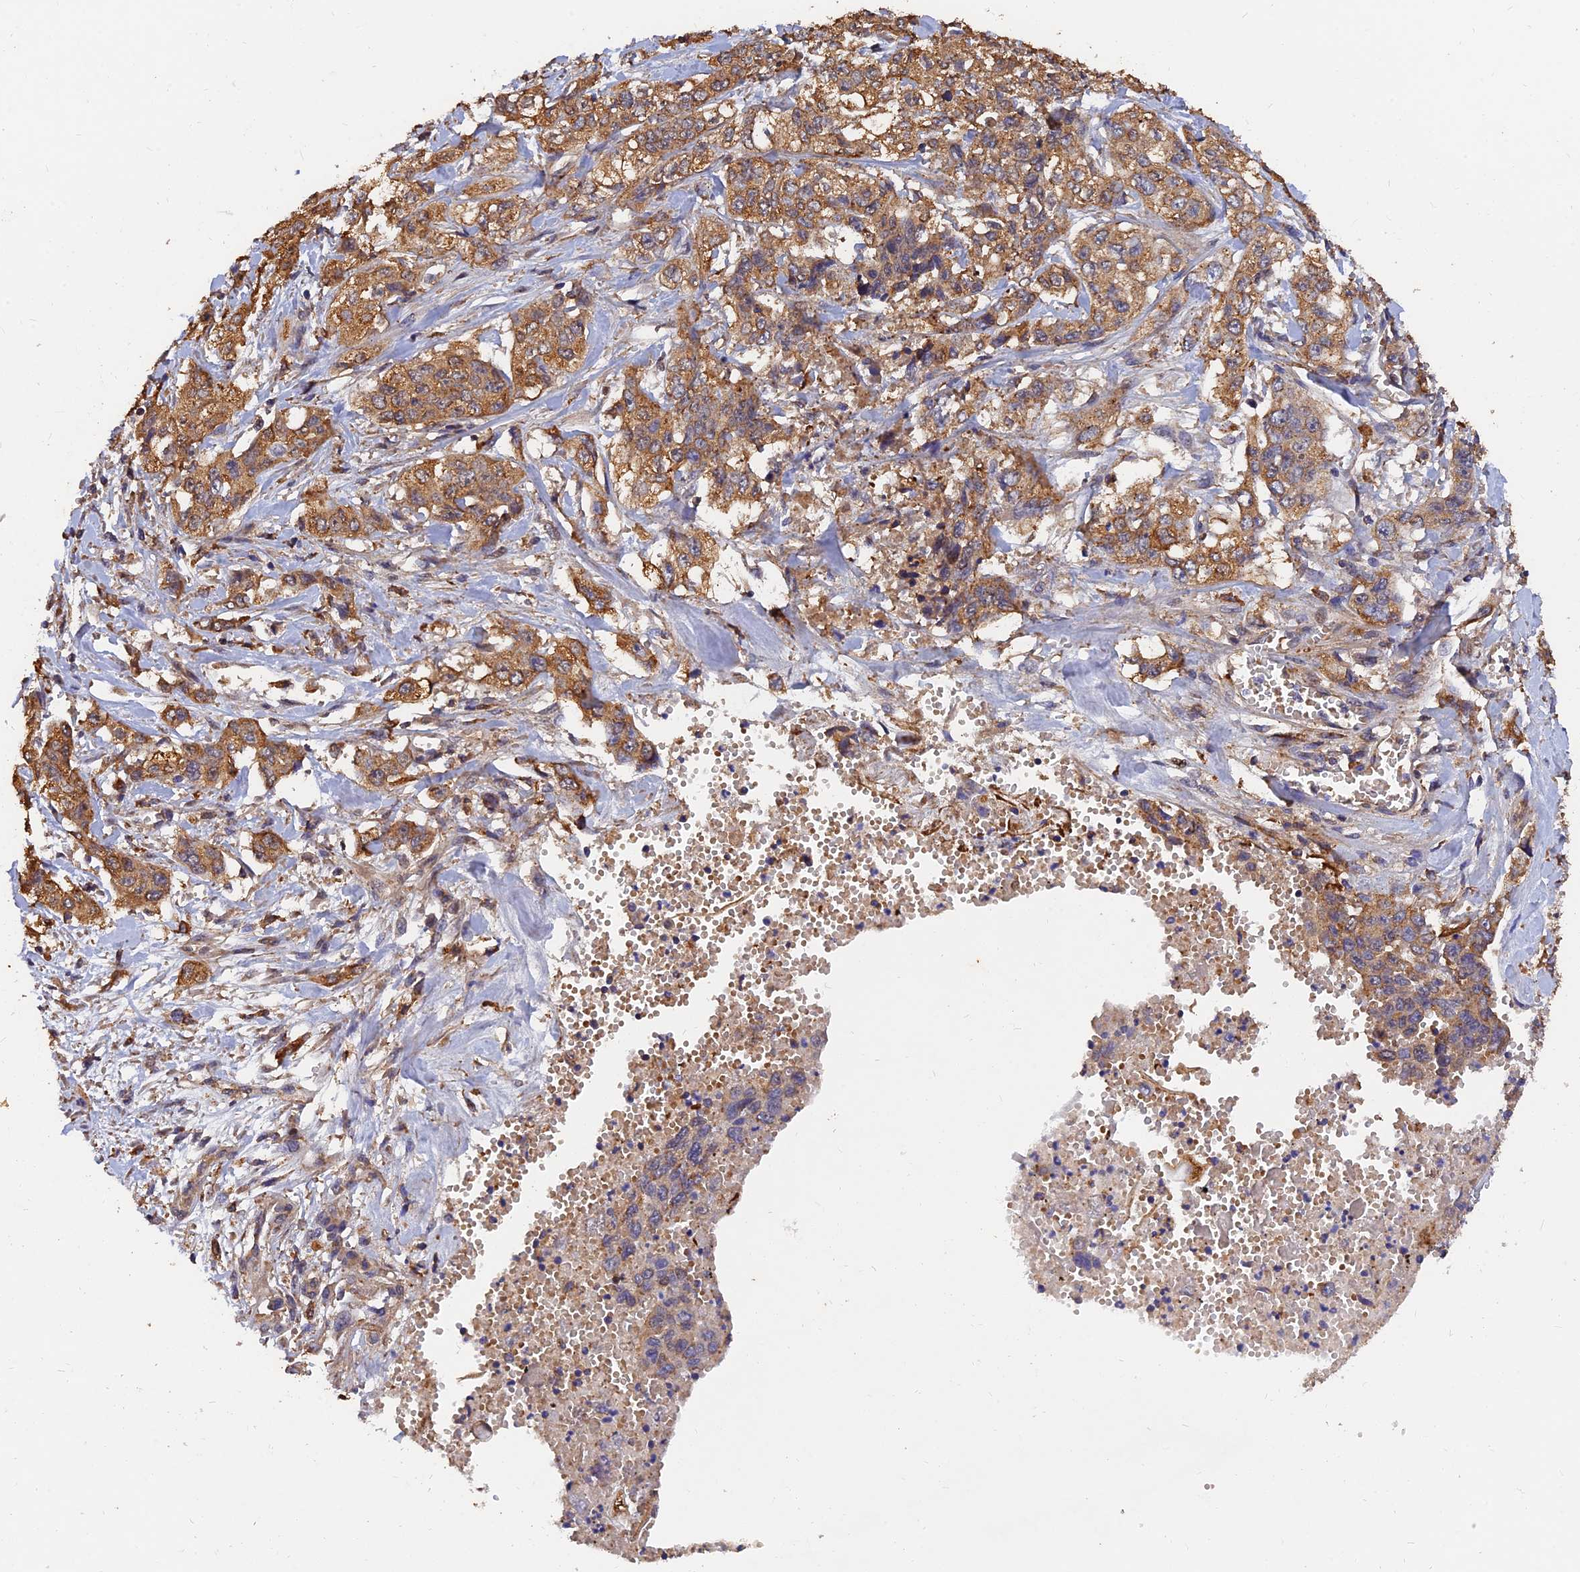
{"staining": {"intensity": "moderate", "quantity": ">75%", "location": "cytoplasmic/membranous"}, "tissue": "stomach cancer", "cell_type": "Tumor cells", "image_type": "cancer", "snomed": [{"axis": "morphology", "description": "Adenocarcinoma, NOS"}, {"axis": "topography", "description": "Stomach, upper"}], "caption": "Immunohistochemistry image of neoplastic tissue: stomach cancer stained using immunohistochemistry displays medium levels of moderate protein expression localized specifically in the cytoplasmic/membranous of tumor cells, appearing as a cytoplasmic/membranous brown color.", "gene": "SLC38A11", "patient": {"sex": "male", "age": 62}}